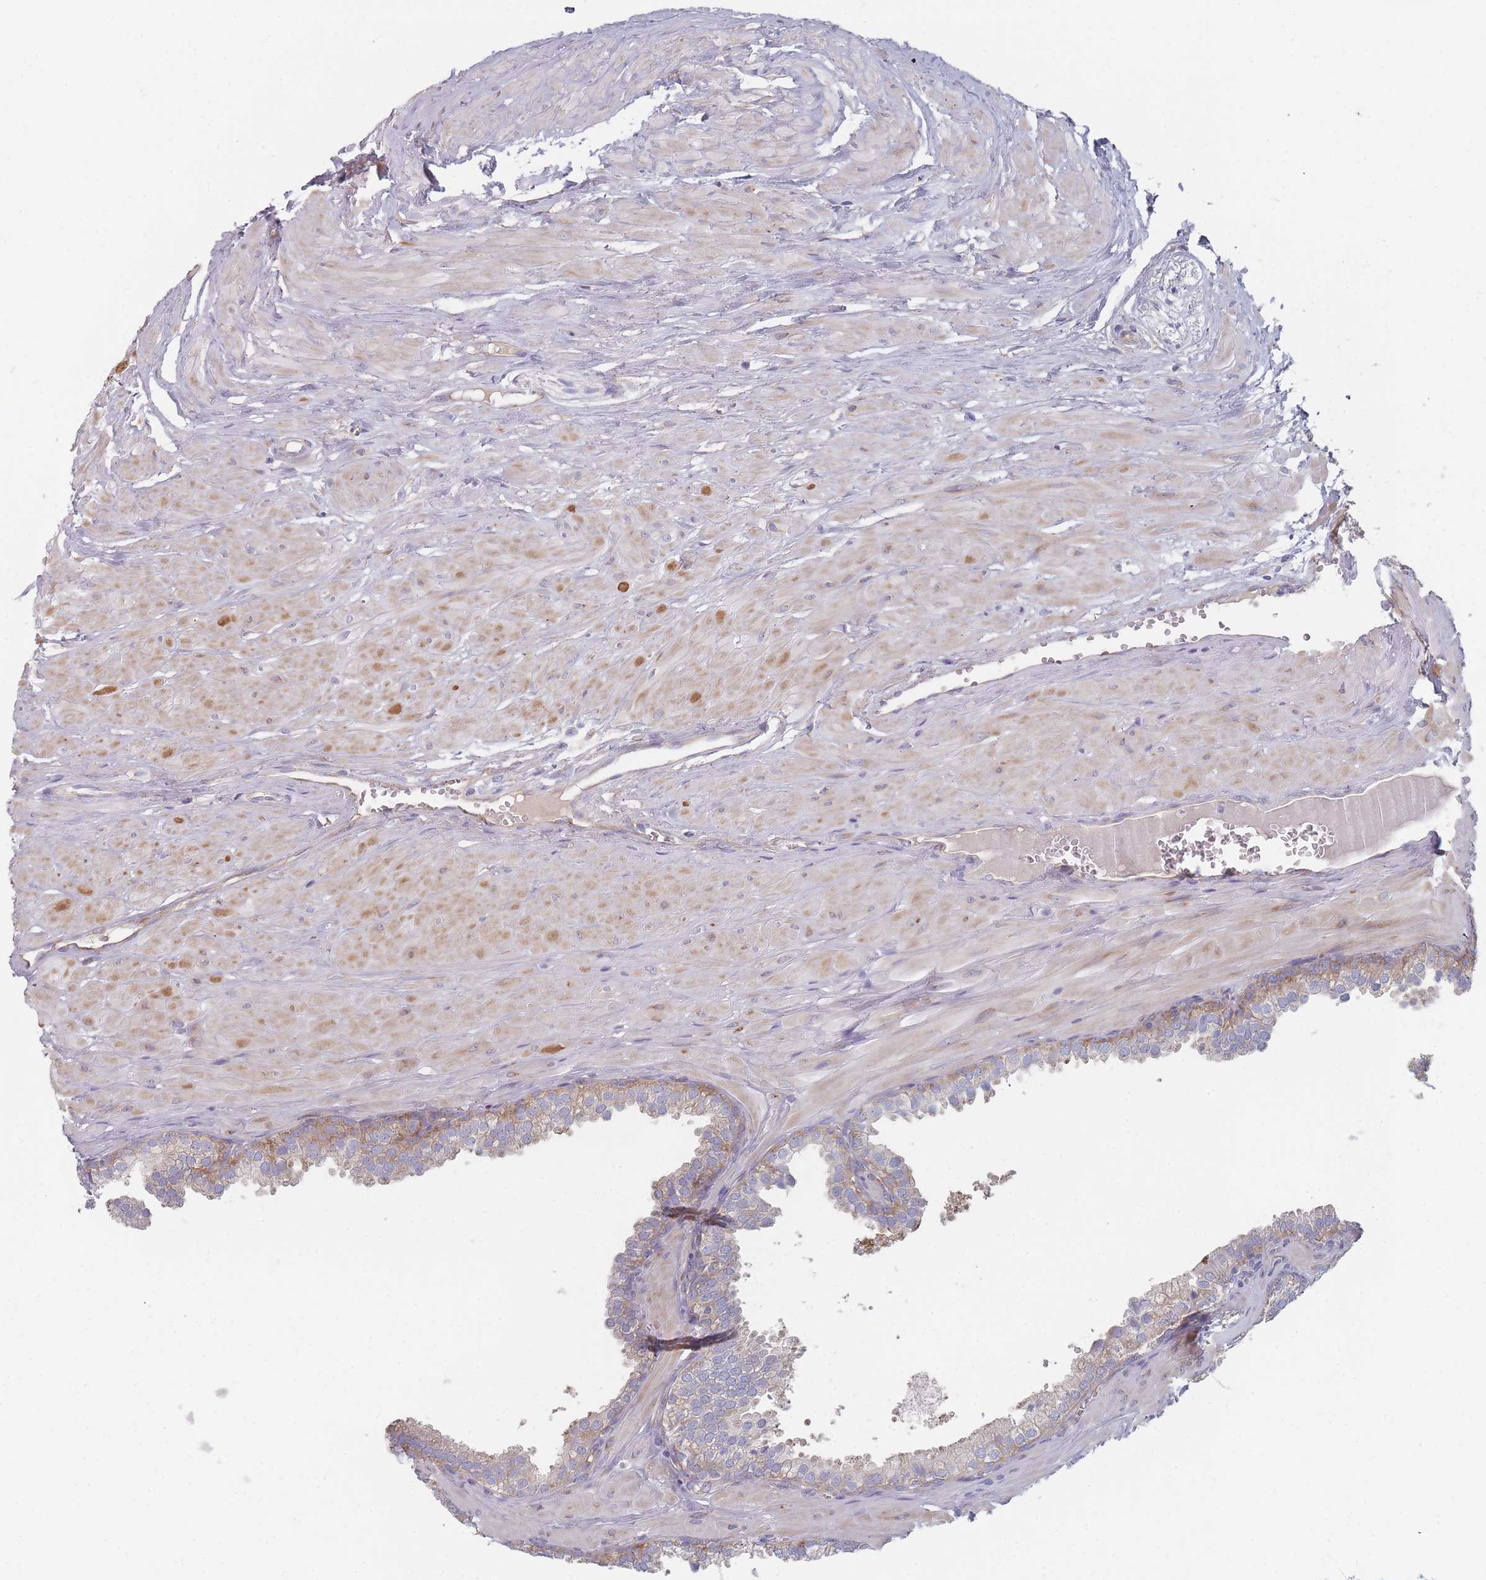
{"staining": {"intensity": "weak", "quantity": "<25%", "location": "cytoplasmic/membranous"}, "tissue": "prostate", "cell_type": "Glandular cells", "image_type": "normal", "snomed": [{"axis": "morphology", "description": "Normal tissue, NOS"}, {"axis": "topography", "description": "Prostate"}, {"axis": "topography", "description": "Peripheral nerve tissue"}], "caption": "Image shows no protein positivity in glandular cells of benign prostate. The staining is performed using DAB (3,3'-diaminobenzidine) brown chromogen with nuclei counter-stained in using hematoxylin.", "gene": "CACNG5", "patient": {"sex": "male", "age": 55}}